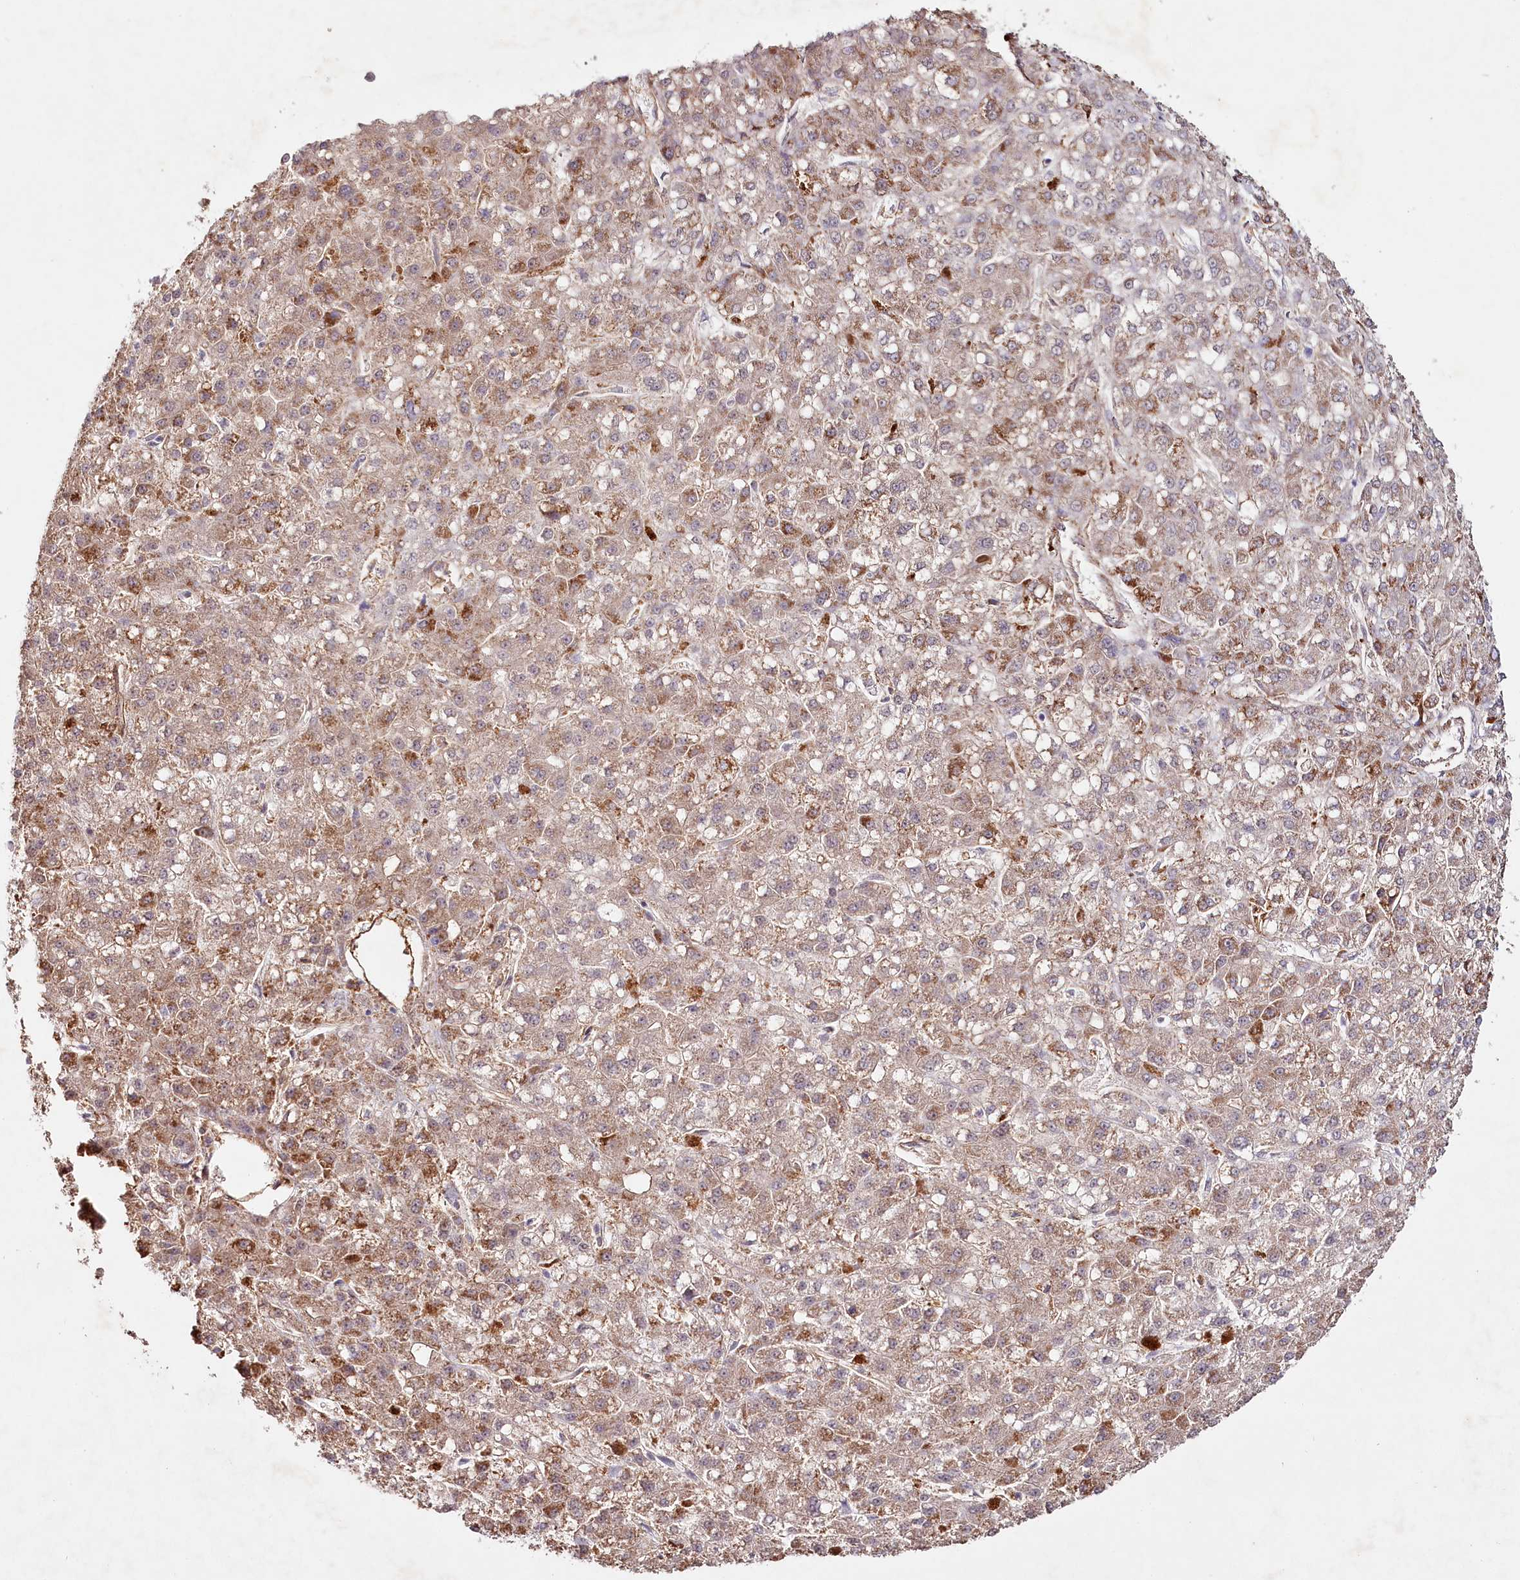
{"staining": {"intensity": "moderate", "quantity": ">75%", "location": "cytoplasmic/membranous"}, "tissue": "liver cancer", "cell_type": "Tumor cells", "image_type": "cancer", "snomed": [{"axis": "morphology", "description": "Carcinoma, Hepatocellular, NOS"}, {"axis": "topography", "description": "Liver"}], "caption": "Hepatocellular carcinoma (liver) tissue exhibits moderate cytoplasmic/membranous staining in approximately >75% of tumor cells", "gene": "ALDH3B1", "patient": {"sex": "male", "age": 67}}